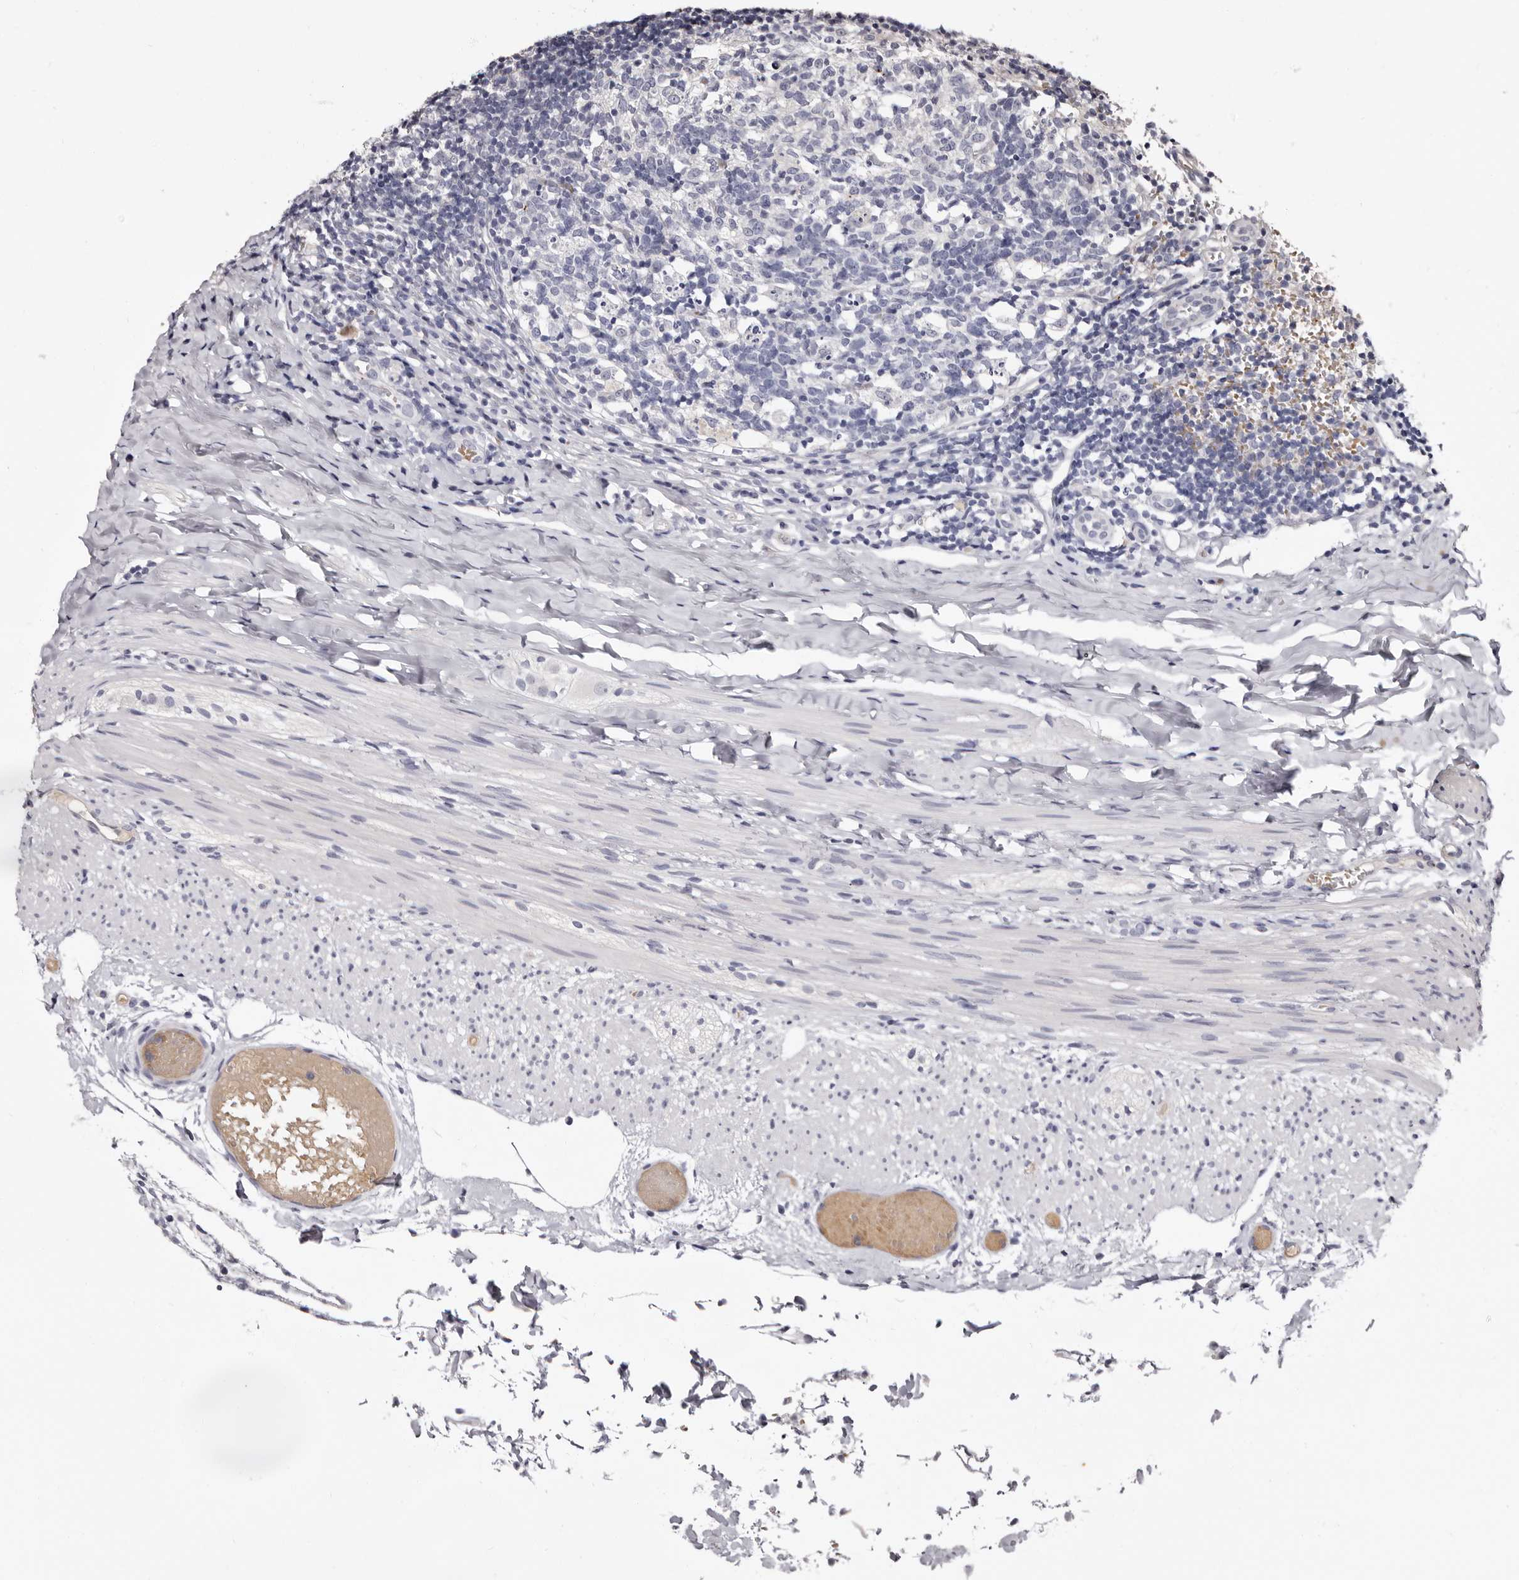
{"staining": {"intensity": "negative", "quantity": "none", "location": "none"}, "tissue": "appendix", "cell_type": "Glandular cells", "image_type": "normal", "snomed": [{"axis": "morphology", "description": "Normal tissue, NOS"}, {"axis": "topography", "description": "Appendix"}], "caption": "DAB immunohistochemical staining of normal appendix exhibits no significant staining in glandular cells. (DAB IHC, high magnification).", "gene": "BPGM", "patient": {"sex": "male", "age": 8}}